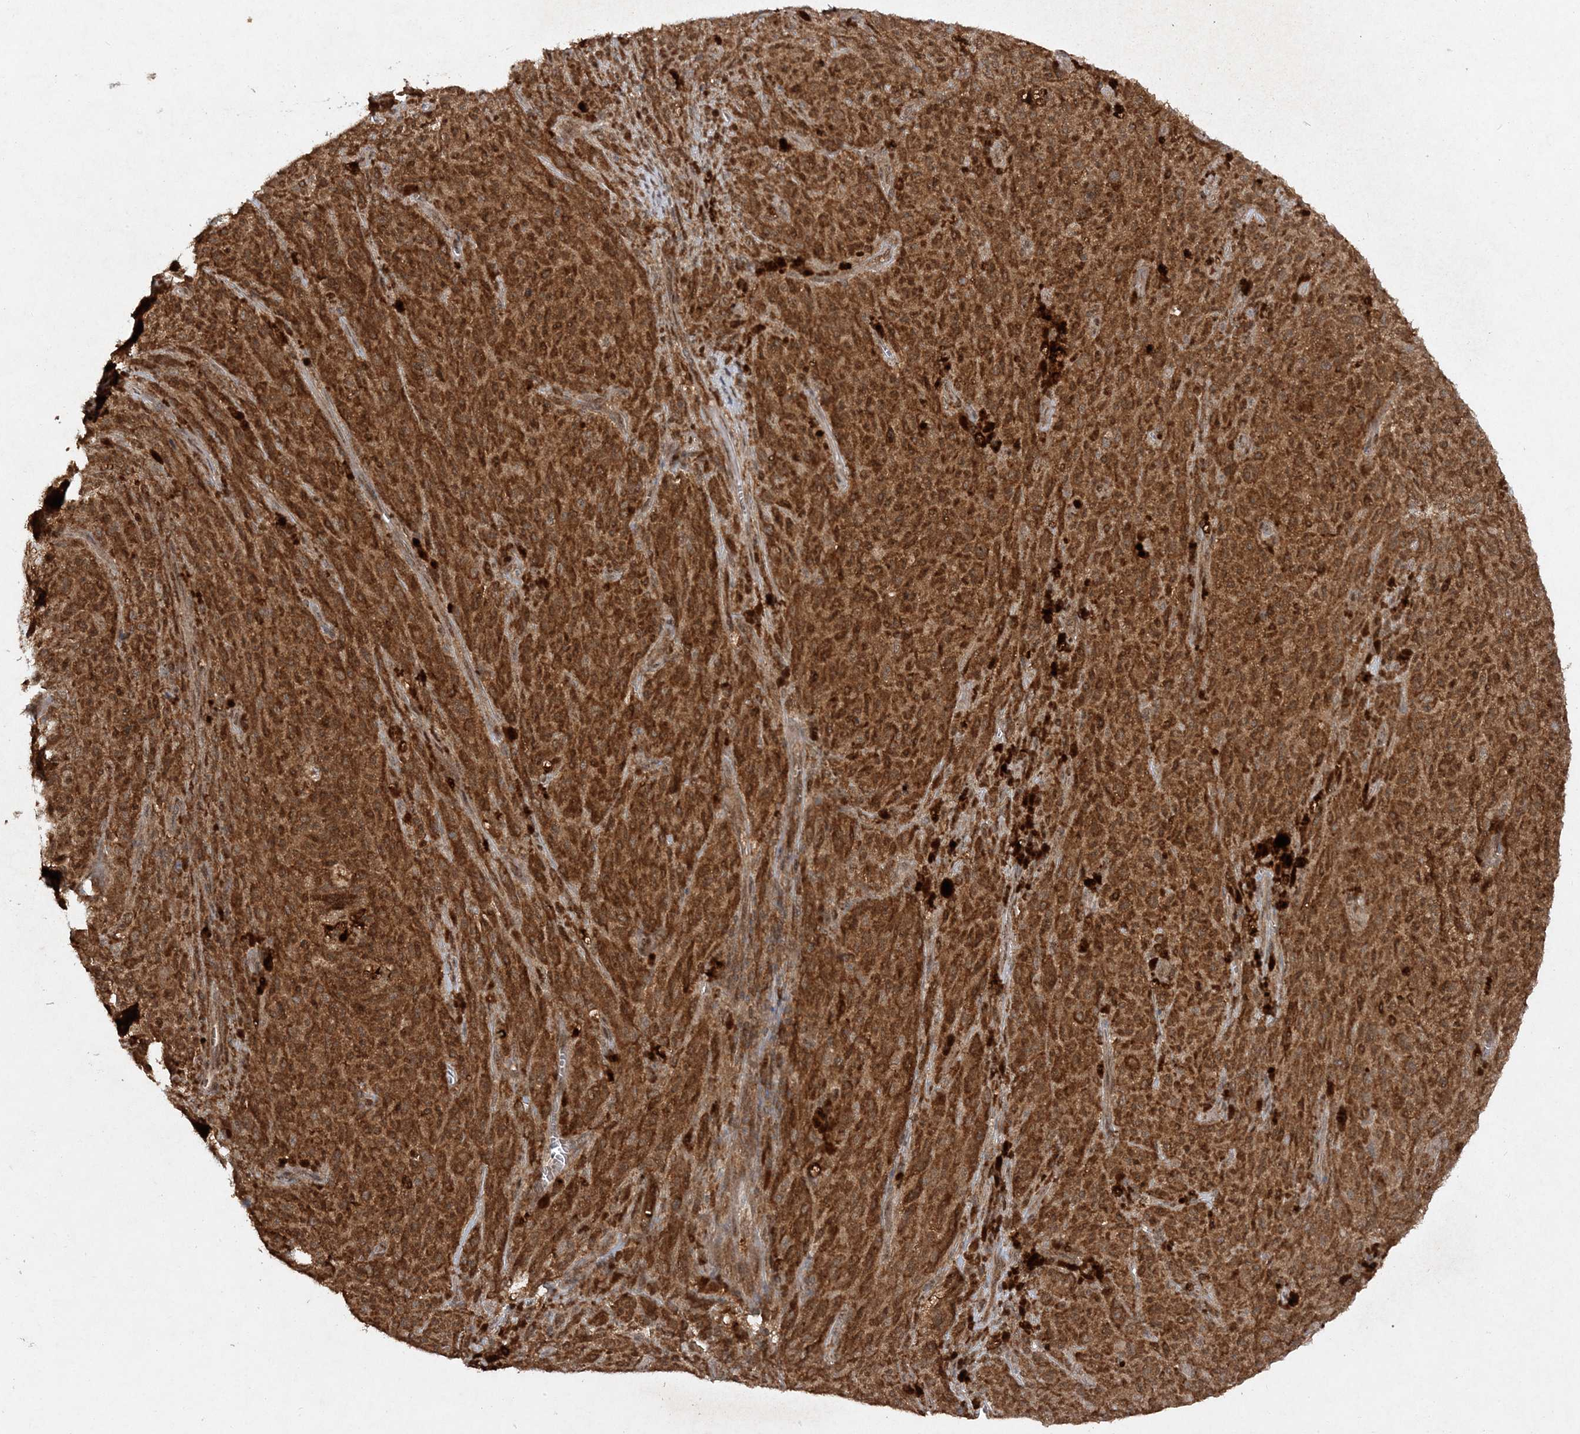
{"staining": {"intensity": "moderate", "quantity": ">75%", "location": "cytoplasmic/membranous"}, "tissue": "melanoma", "cell_type": "Tumor cells", "image_type": "cancer", "snomed": [{"axis": "morphology", "description": "Malignant melanoma, NOS"}, {"axis": "topography", "description": "Skin"}], "caption": "This is an image of immunohistochemistry (IHC) staining of malignant melanoma, which shows moderate staining in the cytoplasmic/membranous of tumor cells.", "gene": "NIF3L1", "patient": {"sex": "female", "age": 82}}